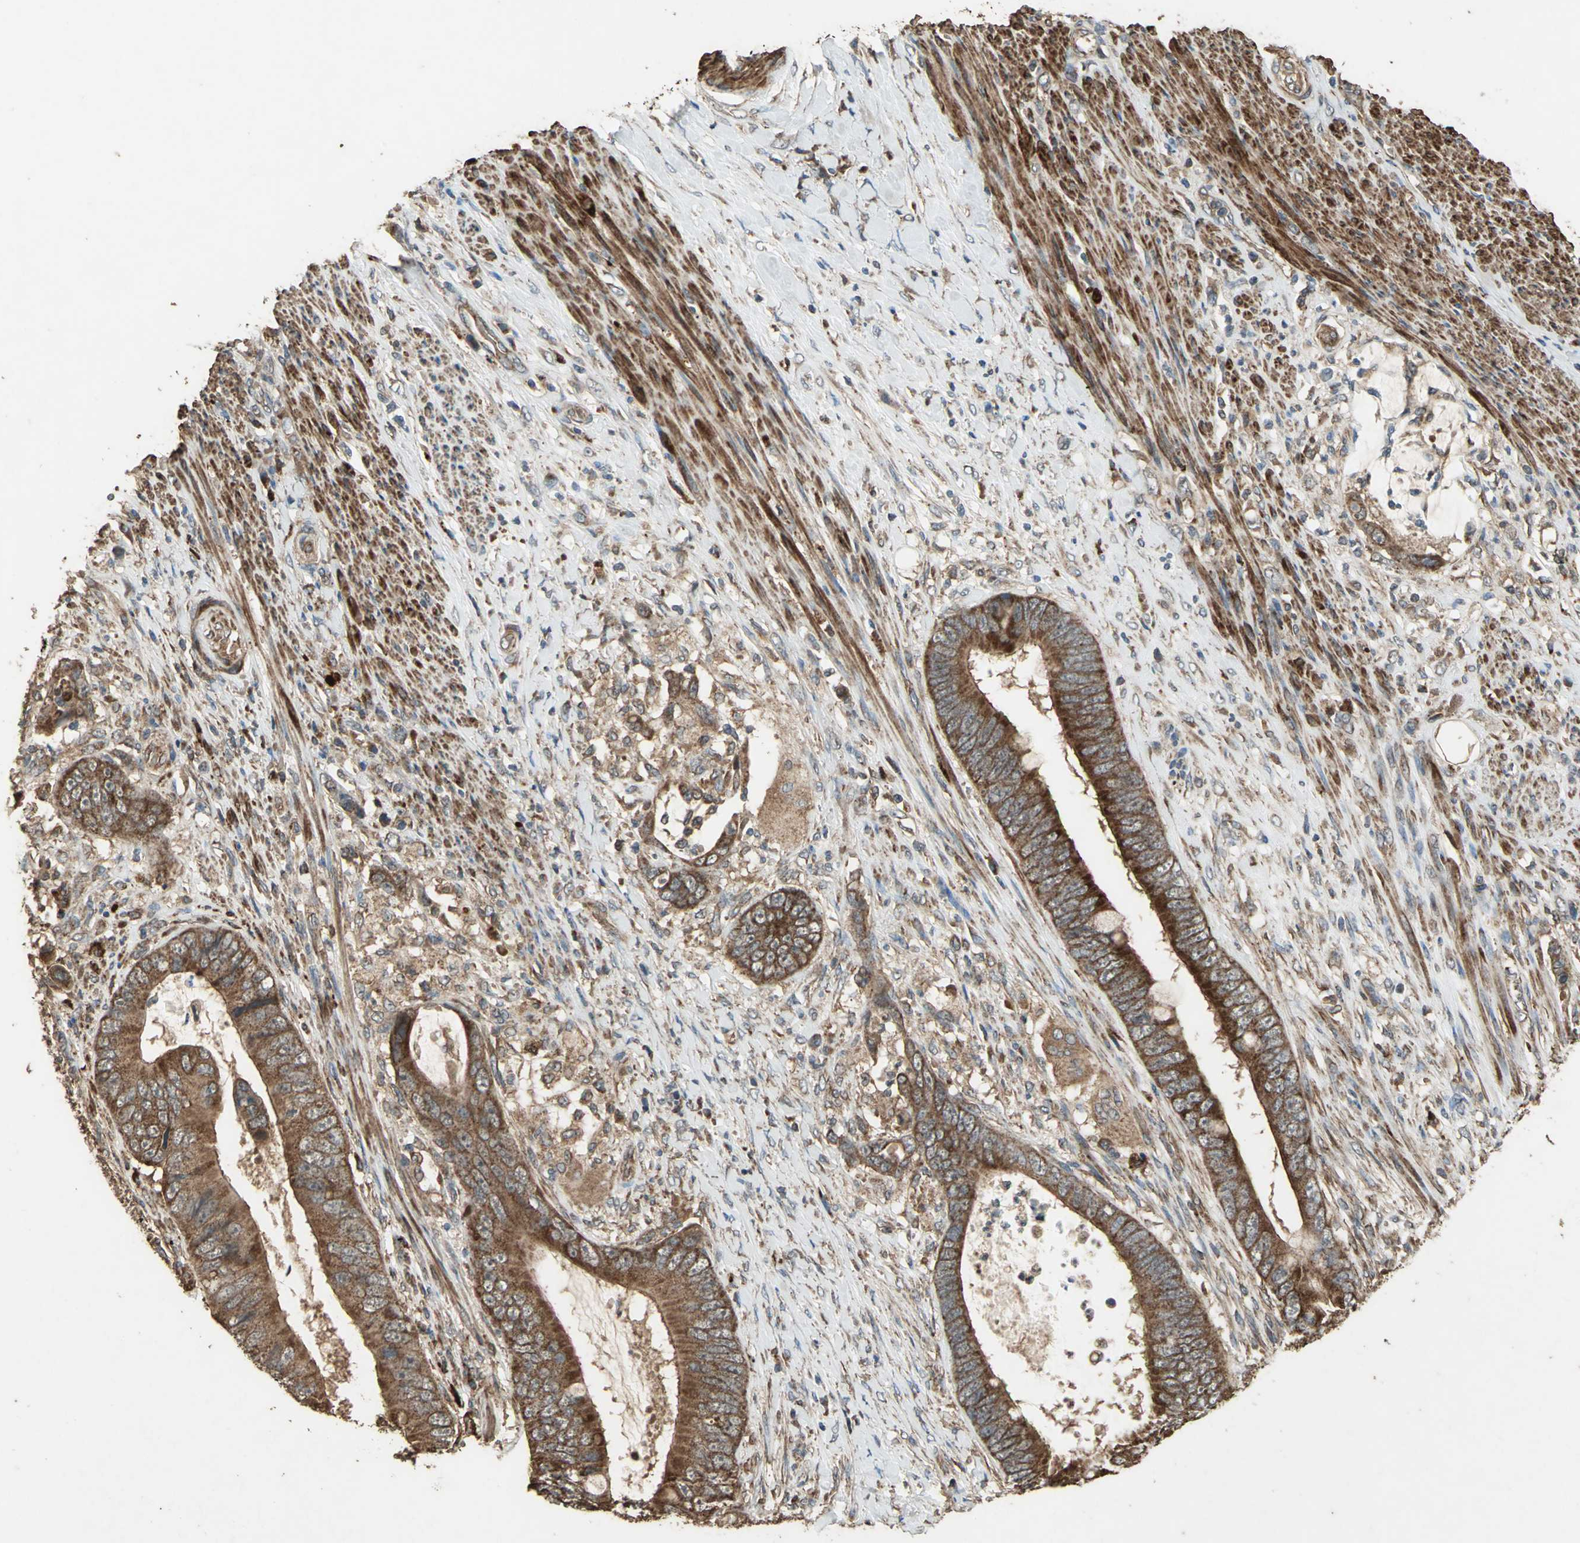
{"staining": {"intensity": "strong", "quantity": ">75%", "location": "cytoplasmic/membranous"}, "tissue": "colorectal cancer", "cell_type": "Tumor cells", "image_type": "cancer", "snomed": [{"axis": "morphology", "description": "Adenocarcinoma, NOS"}, {"axis": "topography", "description": "Rectum"}], "caption": "The histopathology image shows a brown stain indicating the presence of a protein in the cytoplasmic/membranous of tumor cells in adenocarcinoma (colorectal).", "gene": "POLRMT", "patient": {"sex": "female", "age": 77}}